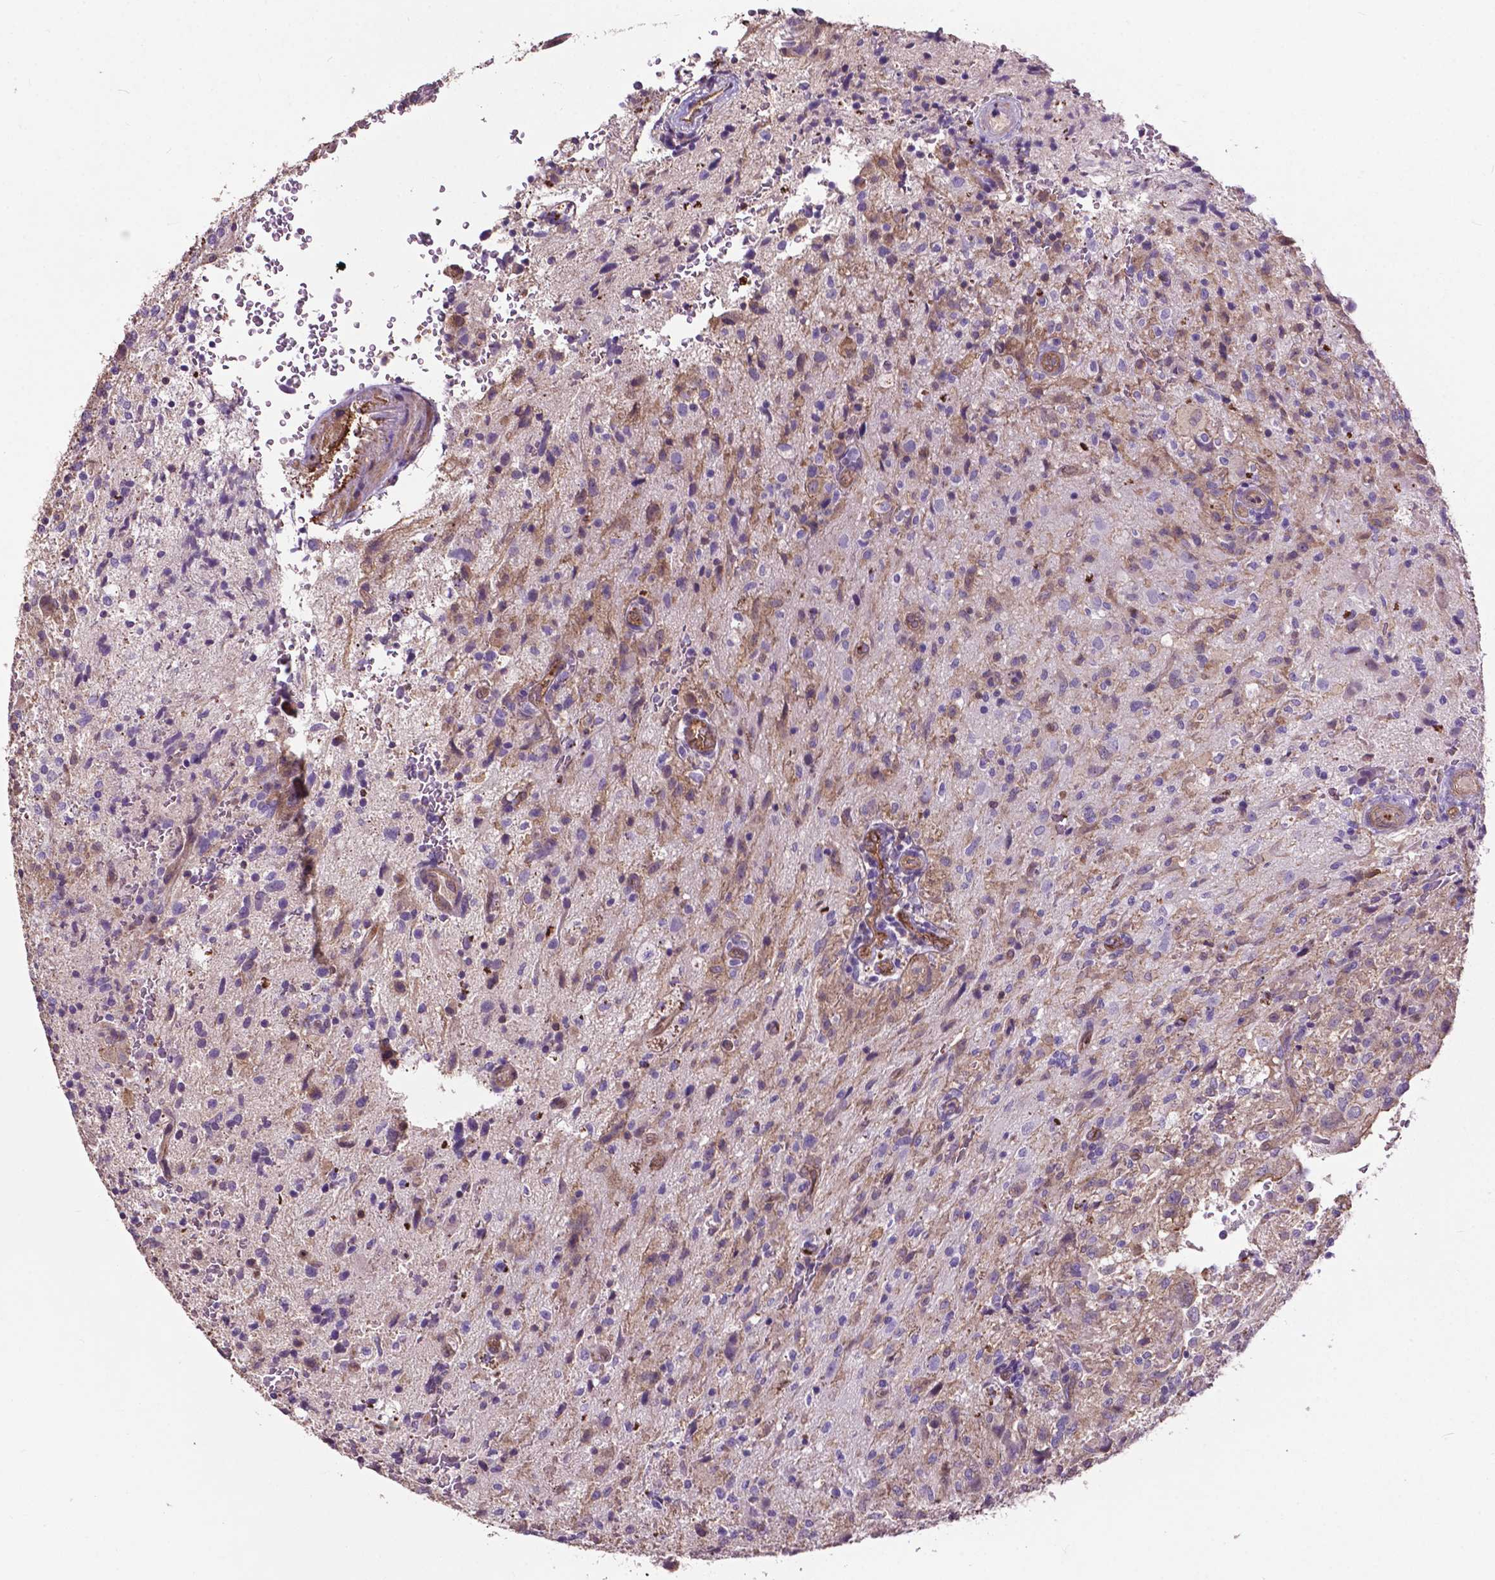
{"staining": {"intensity": "weak", "quantity": "<25%", "location": "cytoplasmic/membranous"}, "tissue": "glioma", "cell_type": "Tumor cells", "image_type": "cancer", "snomed": [{"axis": "morphology", "description": "Glioma, malignant, High grade"}, {"axis": "topography", "description": "Brain"}], "caption": "DAB (3,3'-diaminobenzidine) immunohistochemical staining of glioma shows no significant positivity in tumor cells. (DAB immunohistochemistry (IHC), high magnification).", "gene": "PDLIM1", "patient": {"sex": "male", "age": 68}}